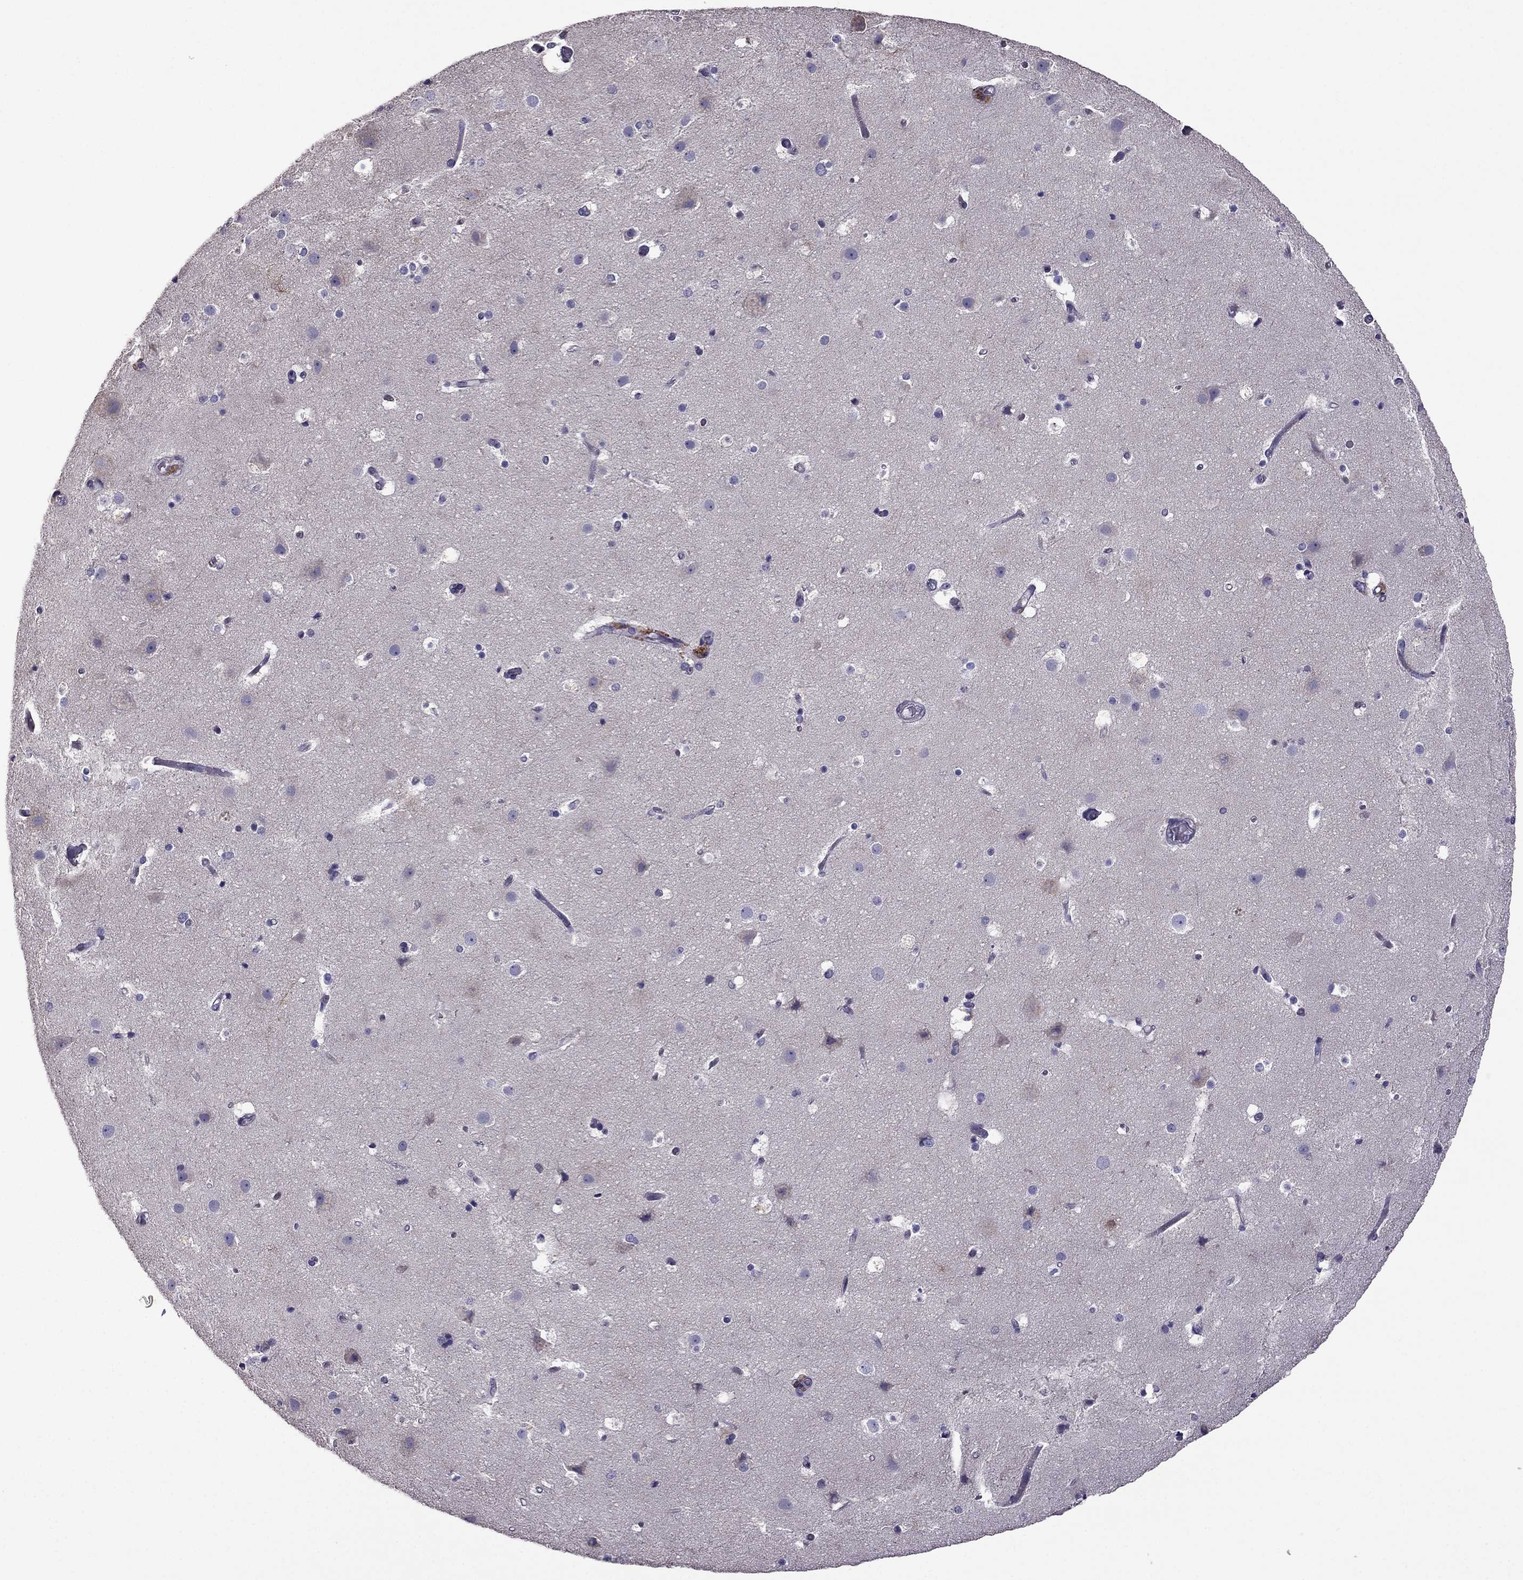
{"staining": {"intensity": "negative", "quantity": "none", "location": "none"}, "tissue": "cerebral cortex", "cell_type": "Endothelial cells", "image_type": "normal", "snomed": [{"axis": "morphology", "description": "Normal tissue, NOS"}, {"axis": "topography", "description": "Cerebral cortex"}], "caption": "Immunohistochemistry (IHC) of normal human cerebral cortex exhibits no positivity in endothelial cells. (Brightfield microscopy of DAB (3,3'-diaminobenzidine) IHC at high magnification).", "gene": "CDH9", "patient": {"sex": "female", "age": 52}}